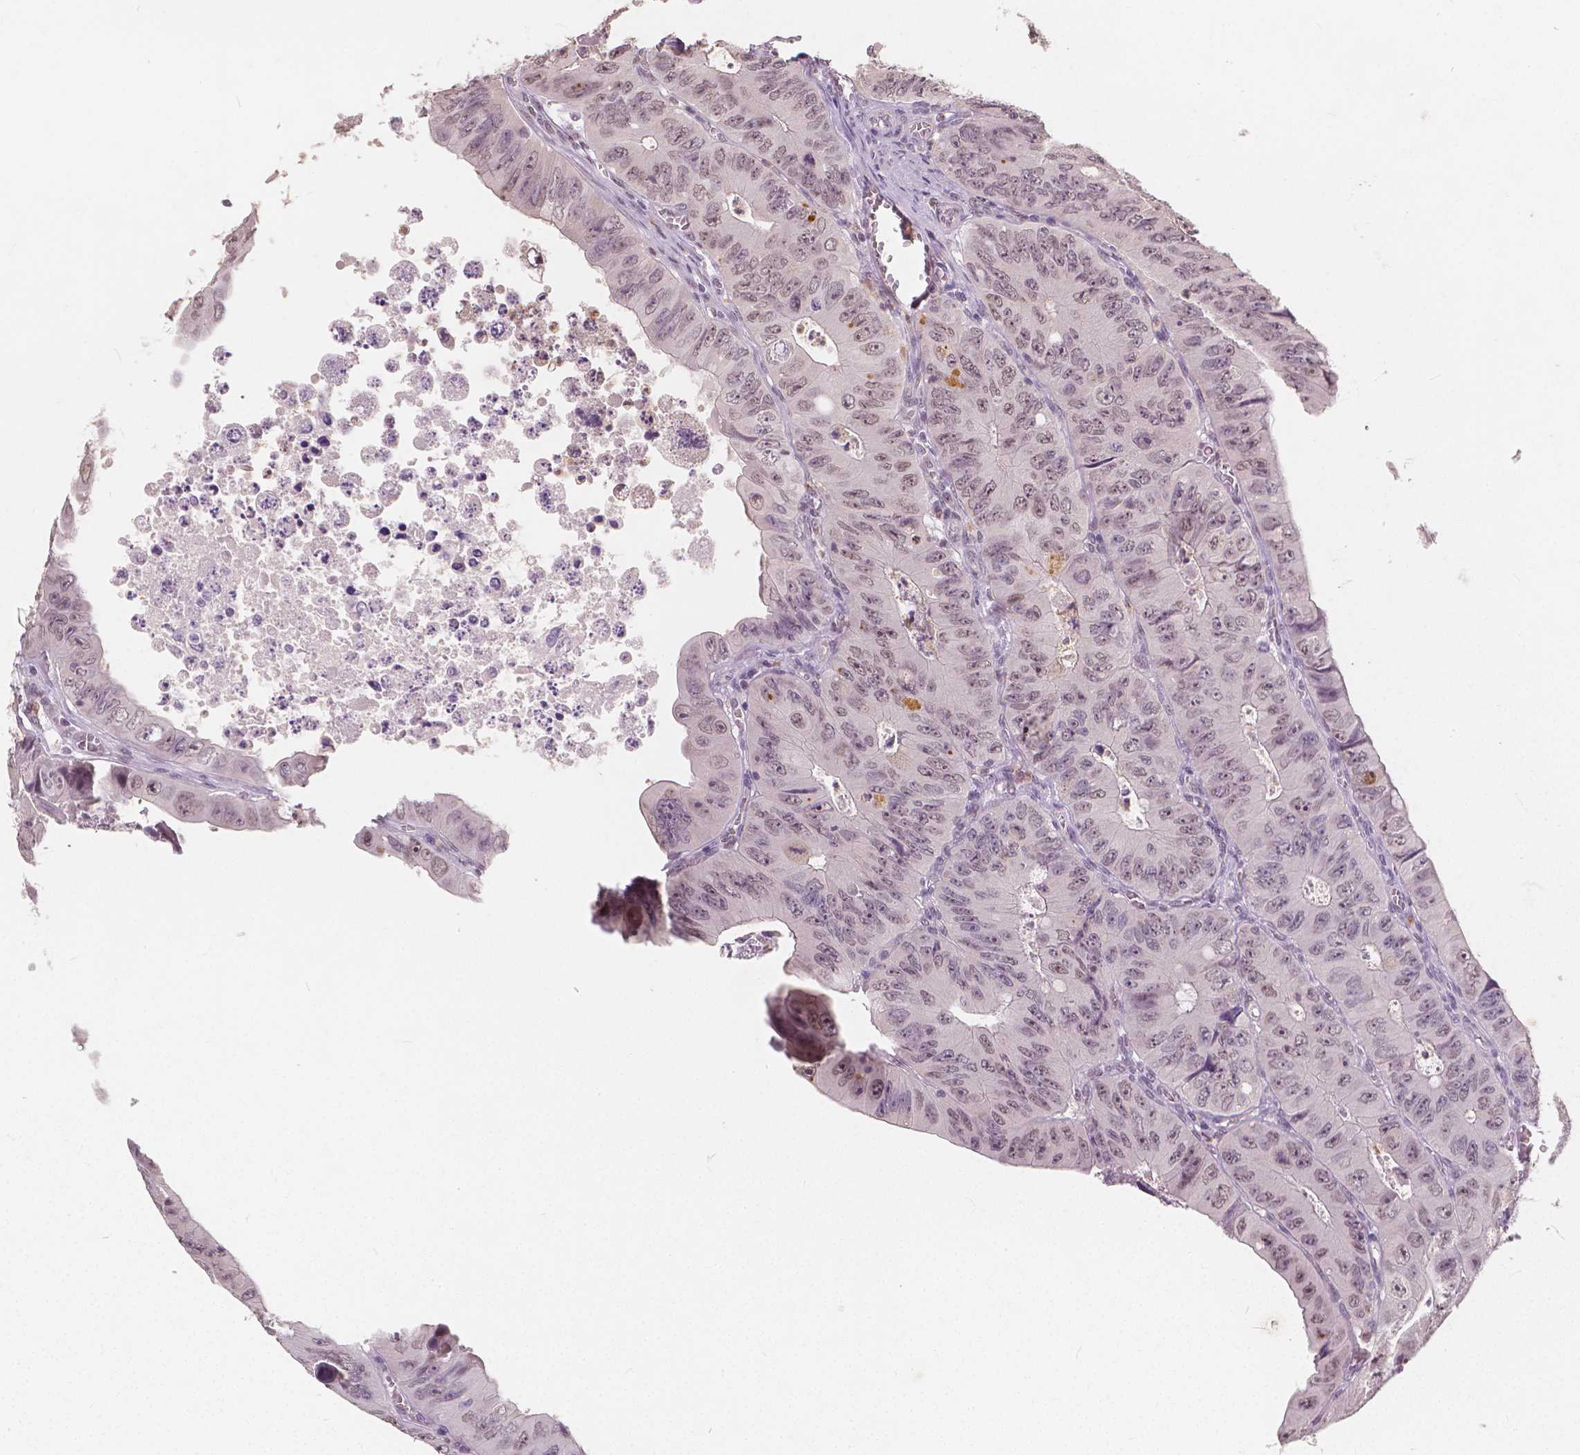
{"staining": {"intensity": "weak", "quantity": "25%-75%", "location": "nuclear"}, "tissue": "colorectal cancer", "cell_type": "Tumor cells", "image_type": "cancer", "snomed": [{"axis": "morphology", "description": "Adenocarcinoma, NOS"}, {"axis": "topography", "description": "Colon"}], "caption": "Protein staining by IHC shows weak nuclear positivity in about 25%-75% of tumor cells in colorectal cancer. (brown staining indicates protein expression, while blue staining denotes nuclei).", "gene": "NOLC1", "patient": {"sex": "female", "age": 84}}